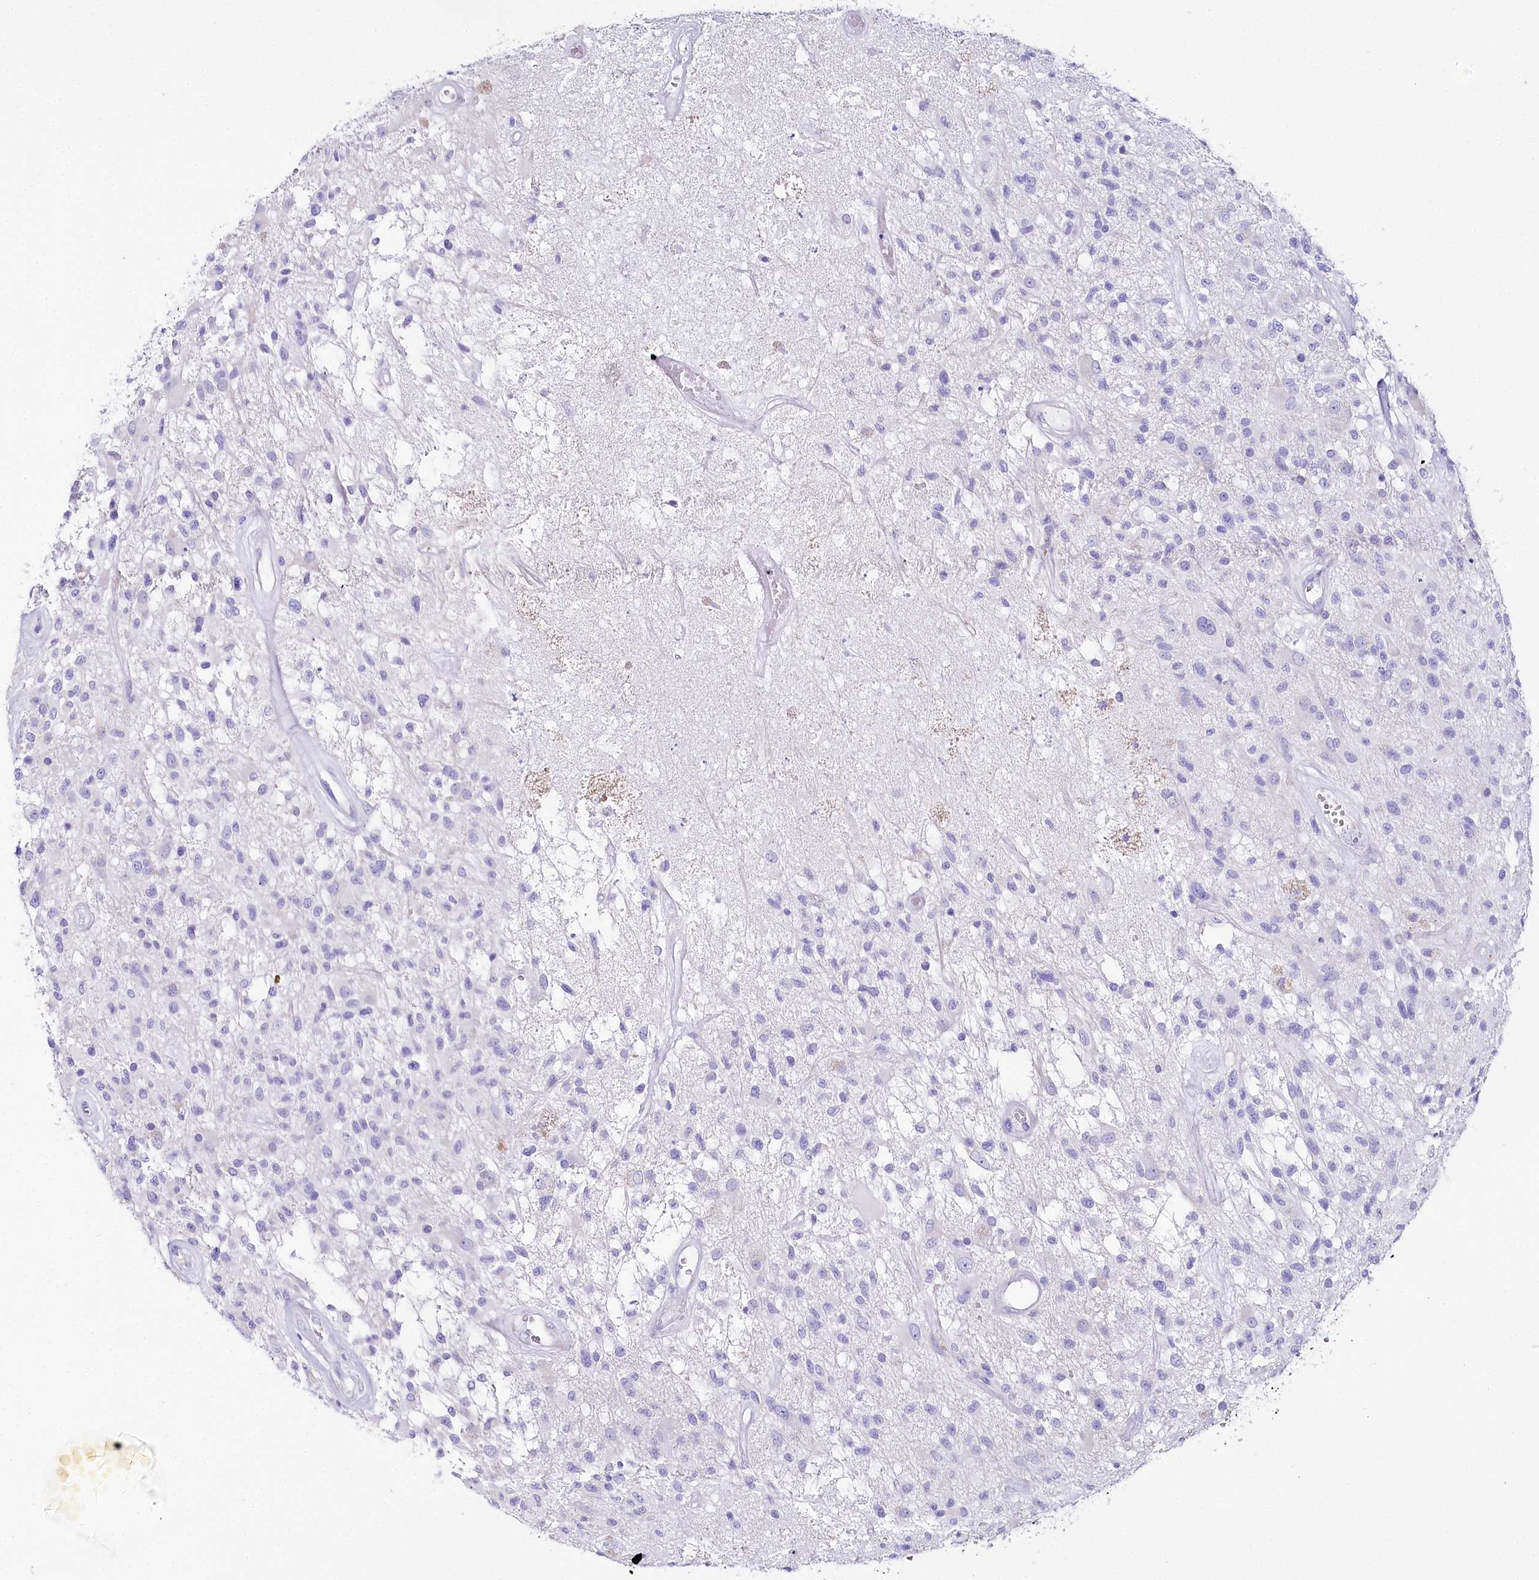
{"staining": {"intensity": "negative", "quantity": "none", "location": "none"}, "tissue": "glioma", "cell_type": "Tumor cells", "image_type": "cancer", "snomed": [{"axis": "morphology", "description": "Glioma, malignant, High grade"}, {"axis": "morphology", "description": "Glioblastoma, NOS"}, {"axis": "topography", "description": "Brain"}], "caption": "There is no significant staining in tumor cells of glioma. (DAB (3,3'-diaminobenzidine) immunohistochemistry with hematoxylin counter stain).", "gene": "CSN3", "patient": {"sex": "male", "age": 60}}